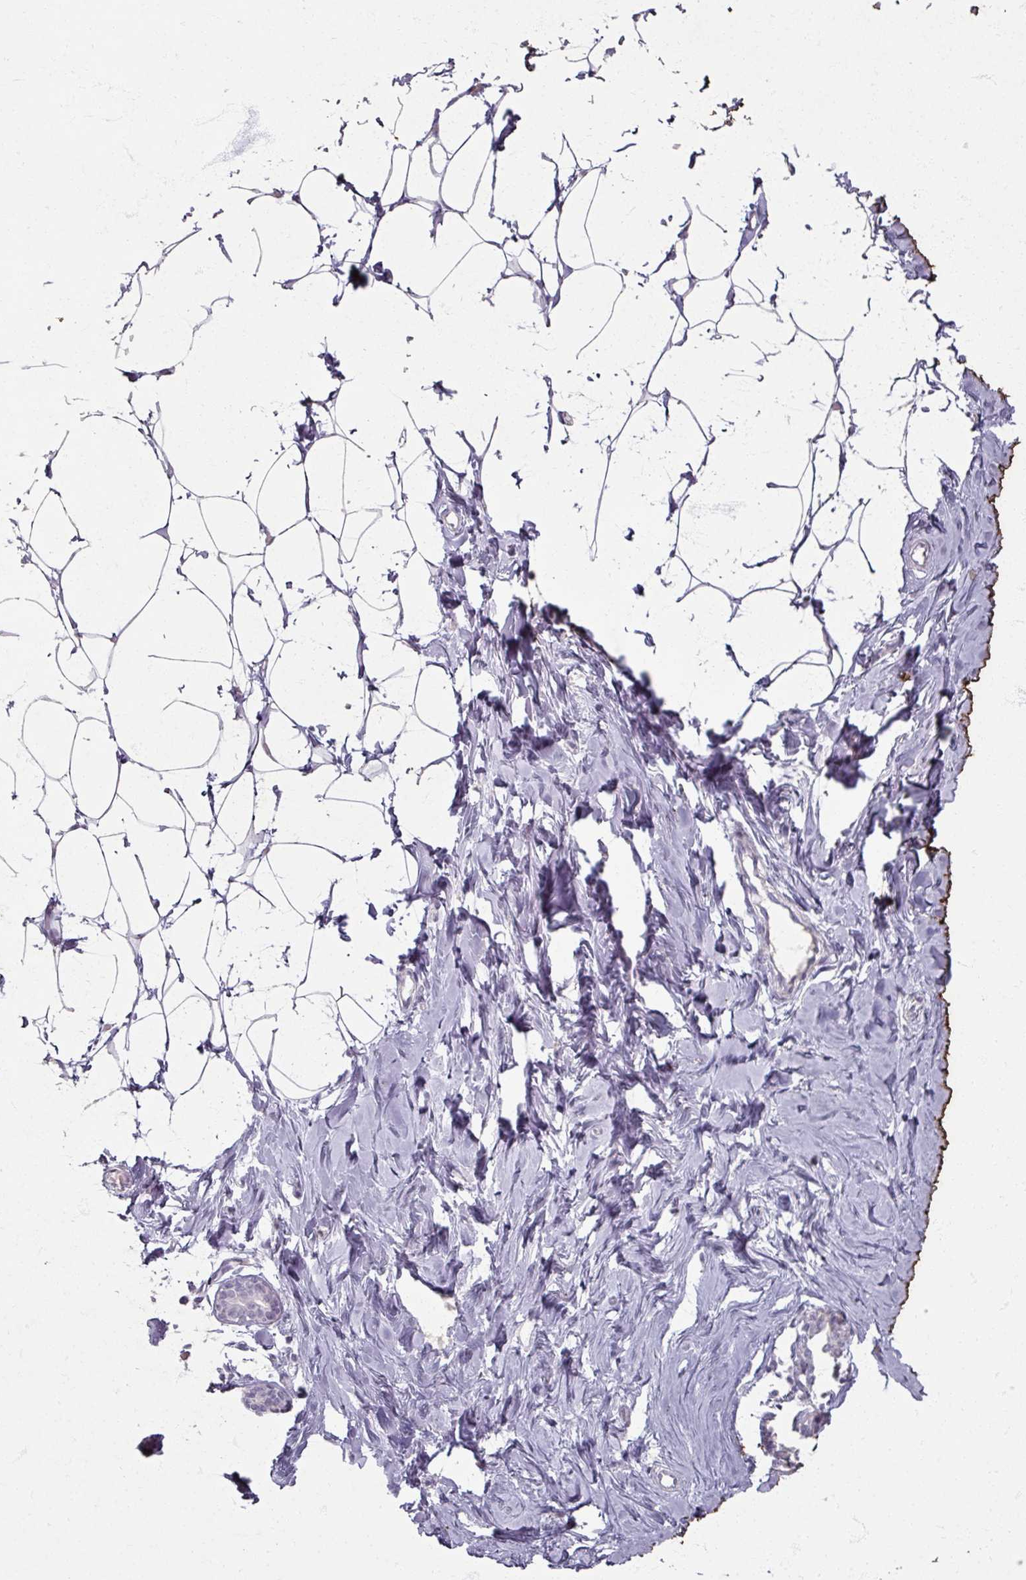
{"staining": {"intensity": "negative", "quantity": "none", "location": "none"}, "tissue": "breast", "cell_type": "Adipocytes", "image_type": "normal", "snomed": [{"axis": "morphology", "description": "Normal tissue, NOS"}, {"axis": "topography", "description": "Breast"}], "caption": "Immunohistochemistry (IHC) image of unremarkable breast: human breast stained with DAB (3,3'-diaminobenzidine) exhibits no significant protein staining in adipocytes.", "gene": "TG", "patient": {"sex": "female", "age": 23}}